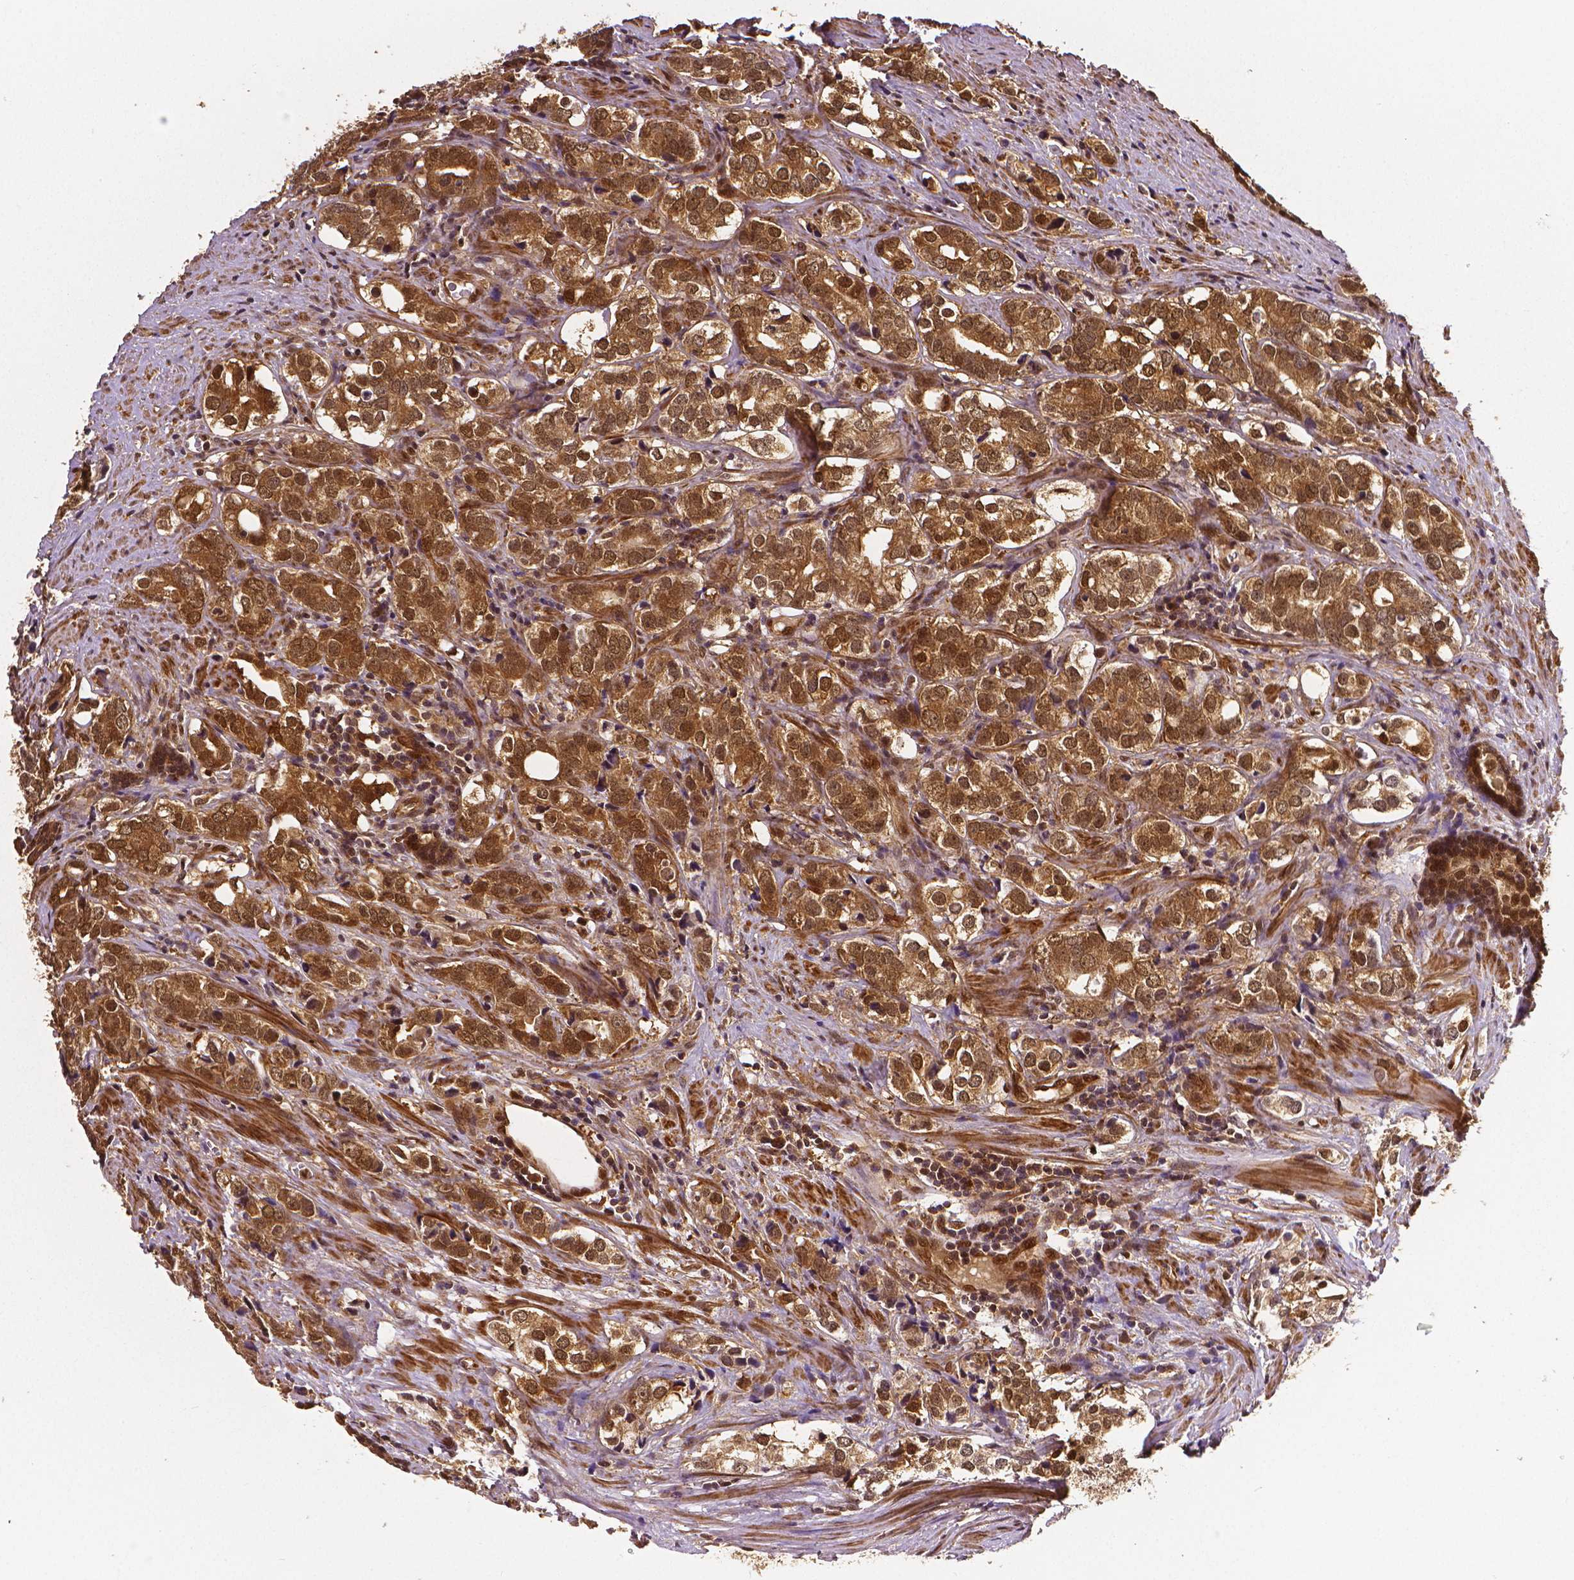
{"staining": {"intensity": "strong", "quantity": ">75%", "location": "cytoplasmic/membranous"}, "tissue": "prostate cancer", "cell_type": "Tumor cells", "image_type": "cancer", "snomed": [{"axis": "morphology", "description": "Adenocarcinoma, NOS"}, {"axis": "topography", "description": "Prostate and seminal vesicle, NOS"}], "caption": "Adenocarcinoma (prostate) tissue displays strong cytoplasmic/membranous positivity in about >75% of tumor cells, visualized by immunohistochemistry.", "gene": "STAT3", "patient": {"sex": "male", "age": 63}}